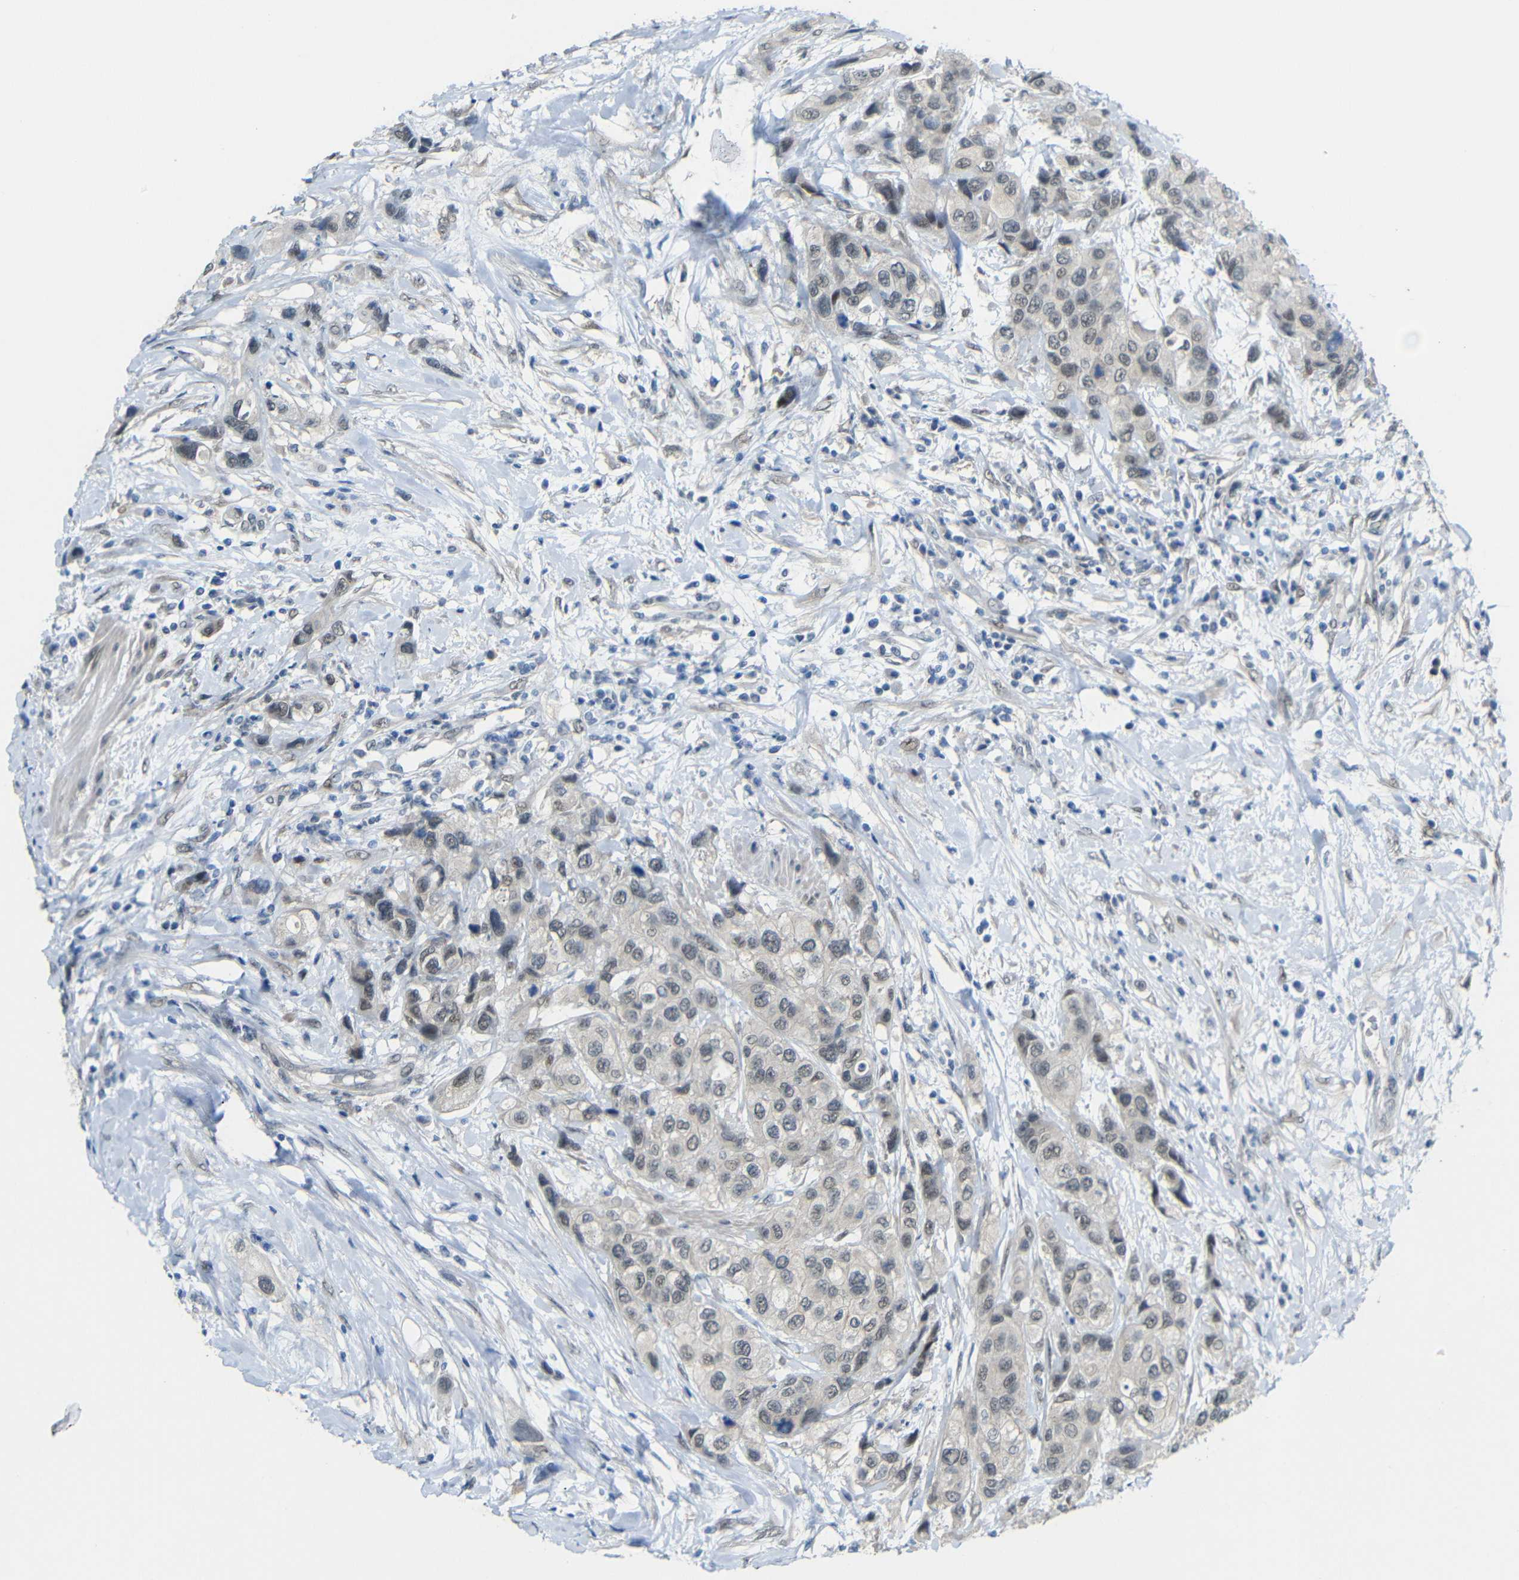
{"staining": {"intensity": "weak", "quantity": "<25%", "location": "cytoplasmic/membranous"}, "tissue": "urothelial cancer", "cell_type": "Tumor cells", "image_type": "cancer", "snomed": [{"axis": "morphology", "description": "Urothelial carcinoma, High grade"}, {"axis": "topography", "description": "Urinary bladder"}], "caption": "Immunohistochemical staining of human urothelial cancer exhibits no significant expression in tumor cells. (IHC, brightfield microscopy, high magnification).", "gene": "GPR158", "patient": {"sex": "female", "age": 56}}